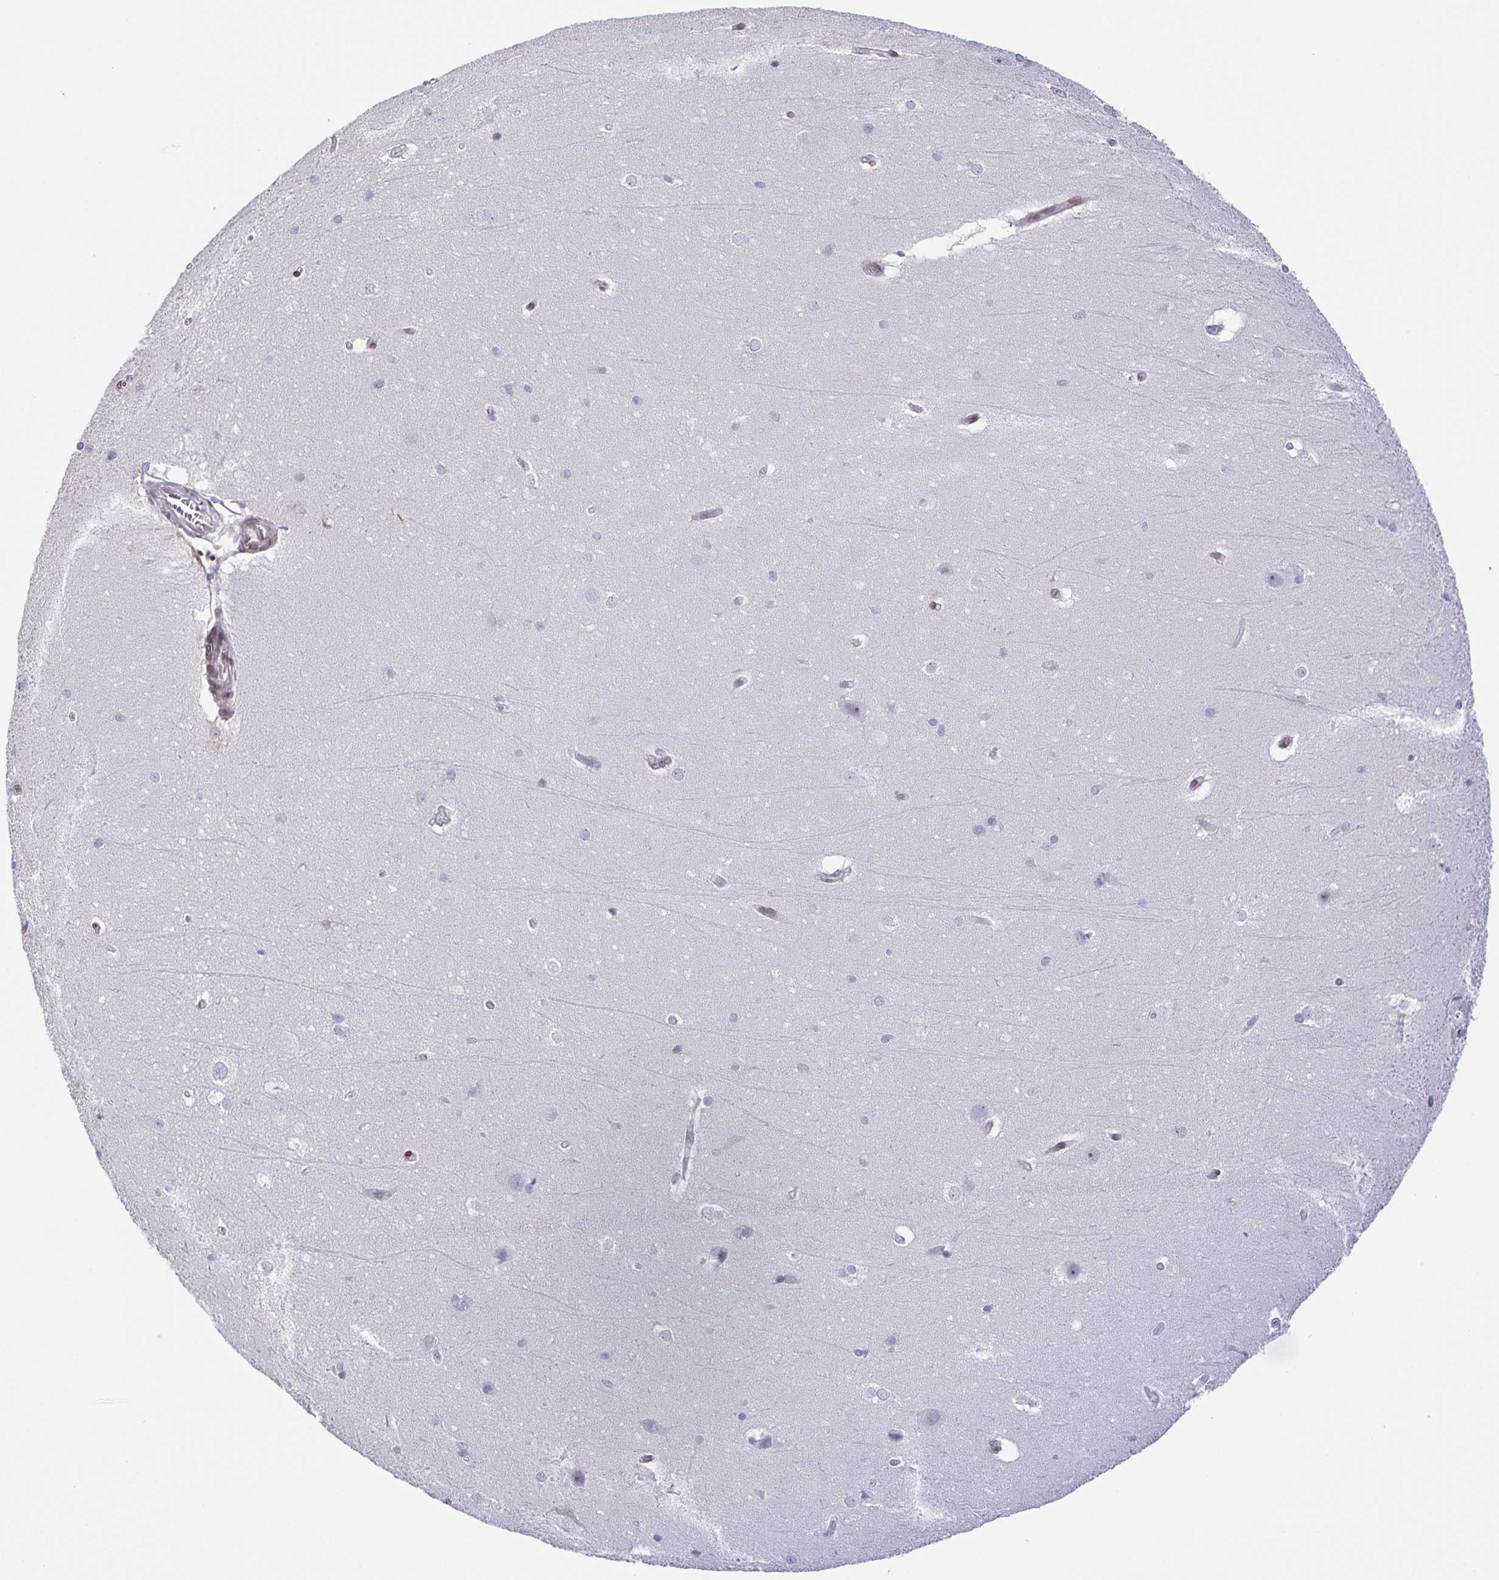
{"staining": {"intensity": "negative", "quantity": "none", "location": "none"}, "tissue": "hippocampus", "cell_type": "Glial cells", "image_type": "normal", "snomed": [{"axis": "morphology", "description": "Normal tissue, NOS"}, {"axis": "topography", "description": "Cerebral cortex"}, {"axis": "topography", "description": "Hippocampus"}], "caption": "Immunohistochemistry histopathology image of benign human hippocampus stained for a protein (brown), which displays no staining in glial cells. (Immunohistochemistry (ihc), brightfield microscopy, high magnification).", "gene": "SYNE2", "patient": {"sex": "female", "age": 19}}